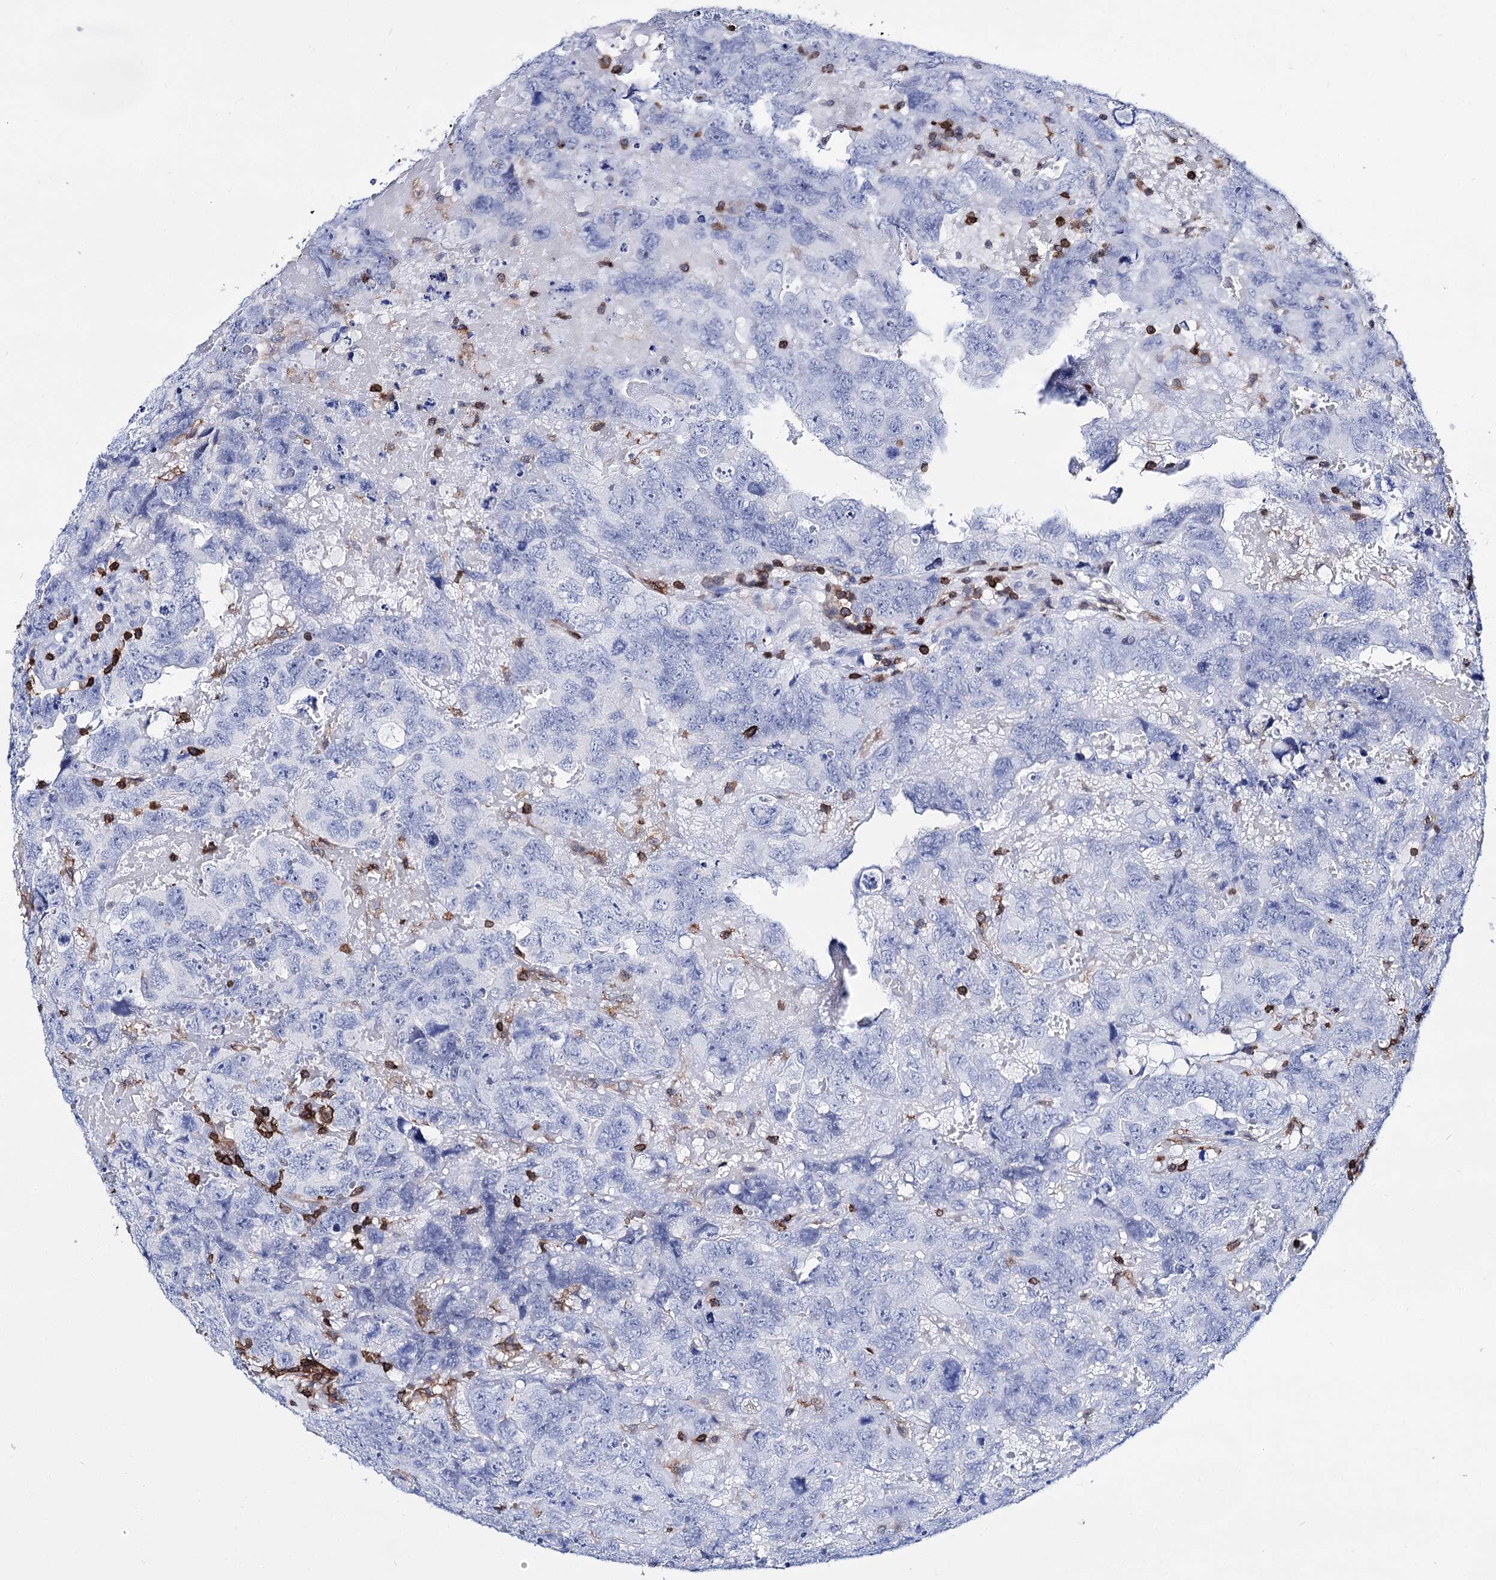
{"staining": {"intensity": "negative", "quantity": "none", "location": "none"}, "tissue": "testis cancer", "cell_type": "Tumor cells", "image_type": "cancer", "snomed": [{"axis": "morphology", "description": "Carcinoma, Embryonal, NOS"}, {"axis": "topography", "description": "Testis"}], "caption": "Immunohistochemical staining of human embryonal carcinoma (testis) exhibits no significant expression in tumor cells.", "gene": "DEF6", "patient": {"sex": "male", "age": 45}}